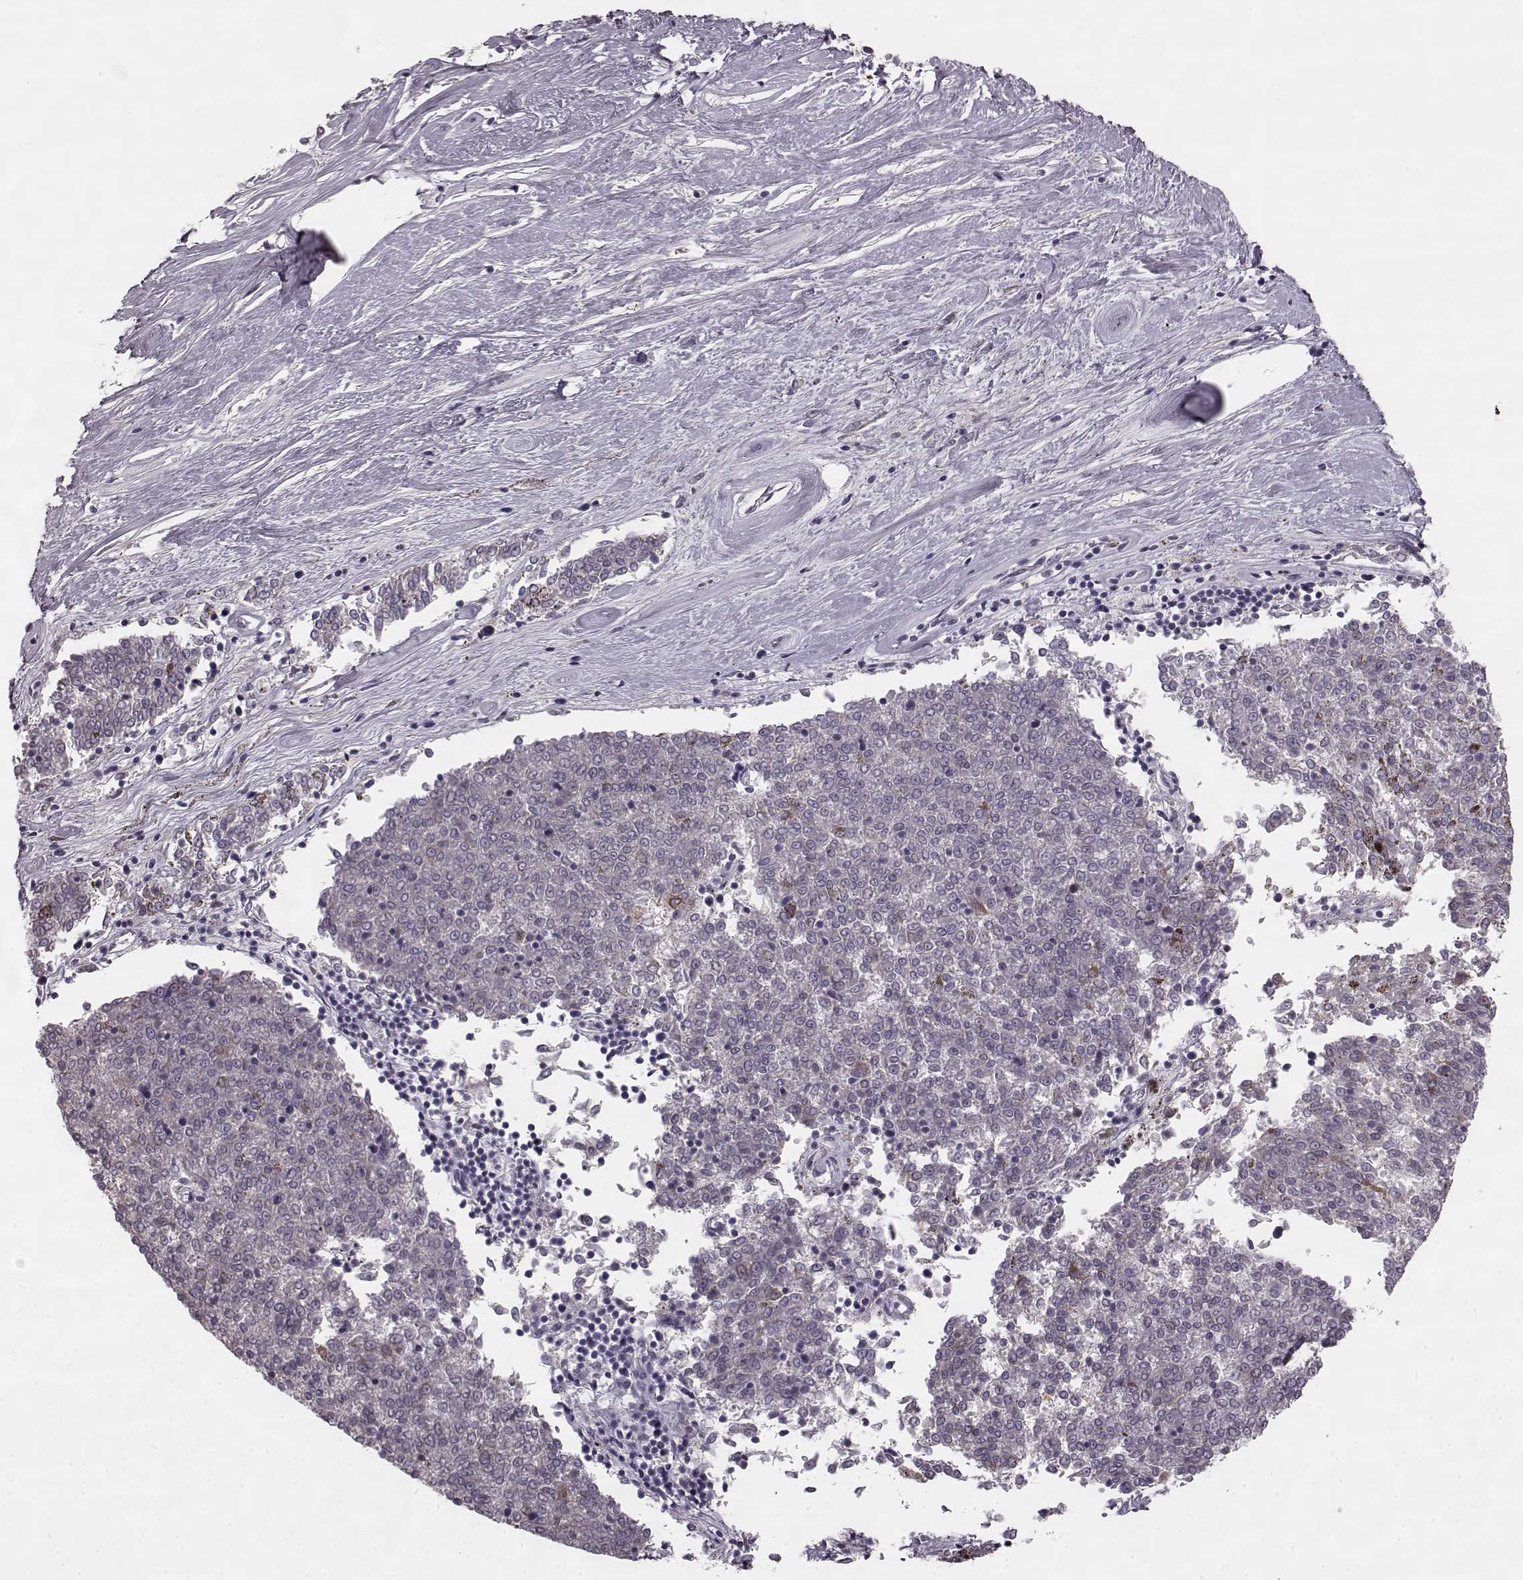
{"staining": {"intensity": "negative", "quantity": "none", "location": "none"}, "tissue": "melanoma", "cell_type": "Tumor cells", "image_type": "cancer", "snomed": [{"axis": "morphology", "description": "Malignant melanoma, NOS"}, {"axis": "topography", "description": "Skin"}], "caption": "High magnification brightfield microscopy of malignant melanoma stained with DAB (brown) and counterstained with hematoxylin (blue): tumor cells show no significant positivity.", "gene": "HMMR", "patient": {"sex": "female", "age": 72}}